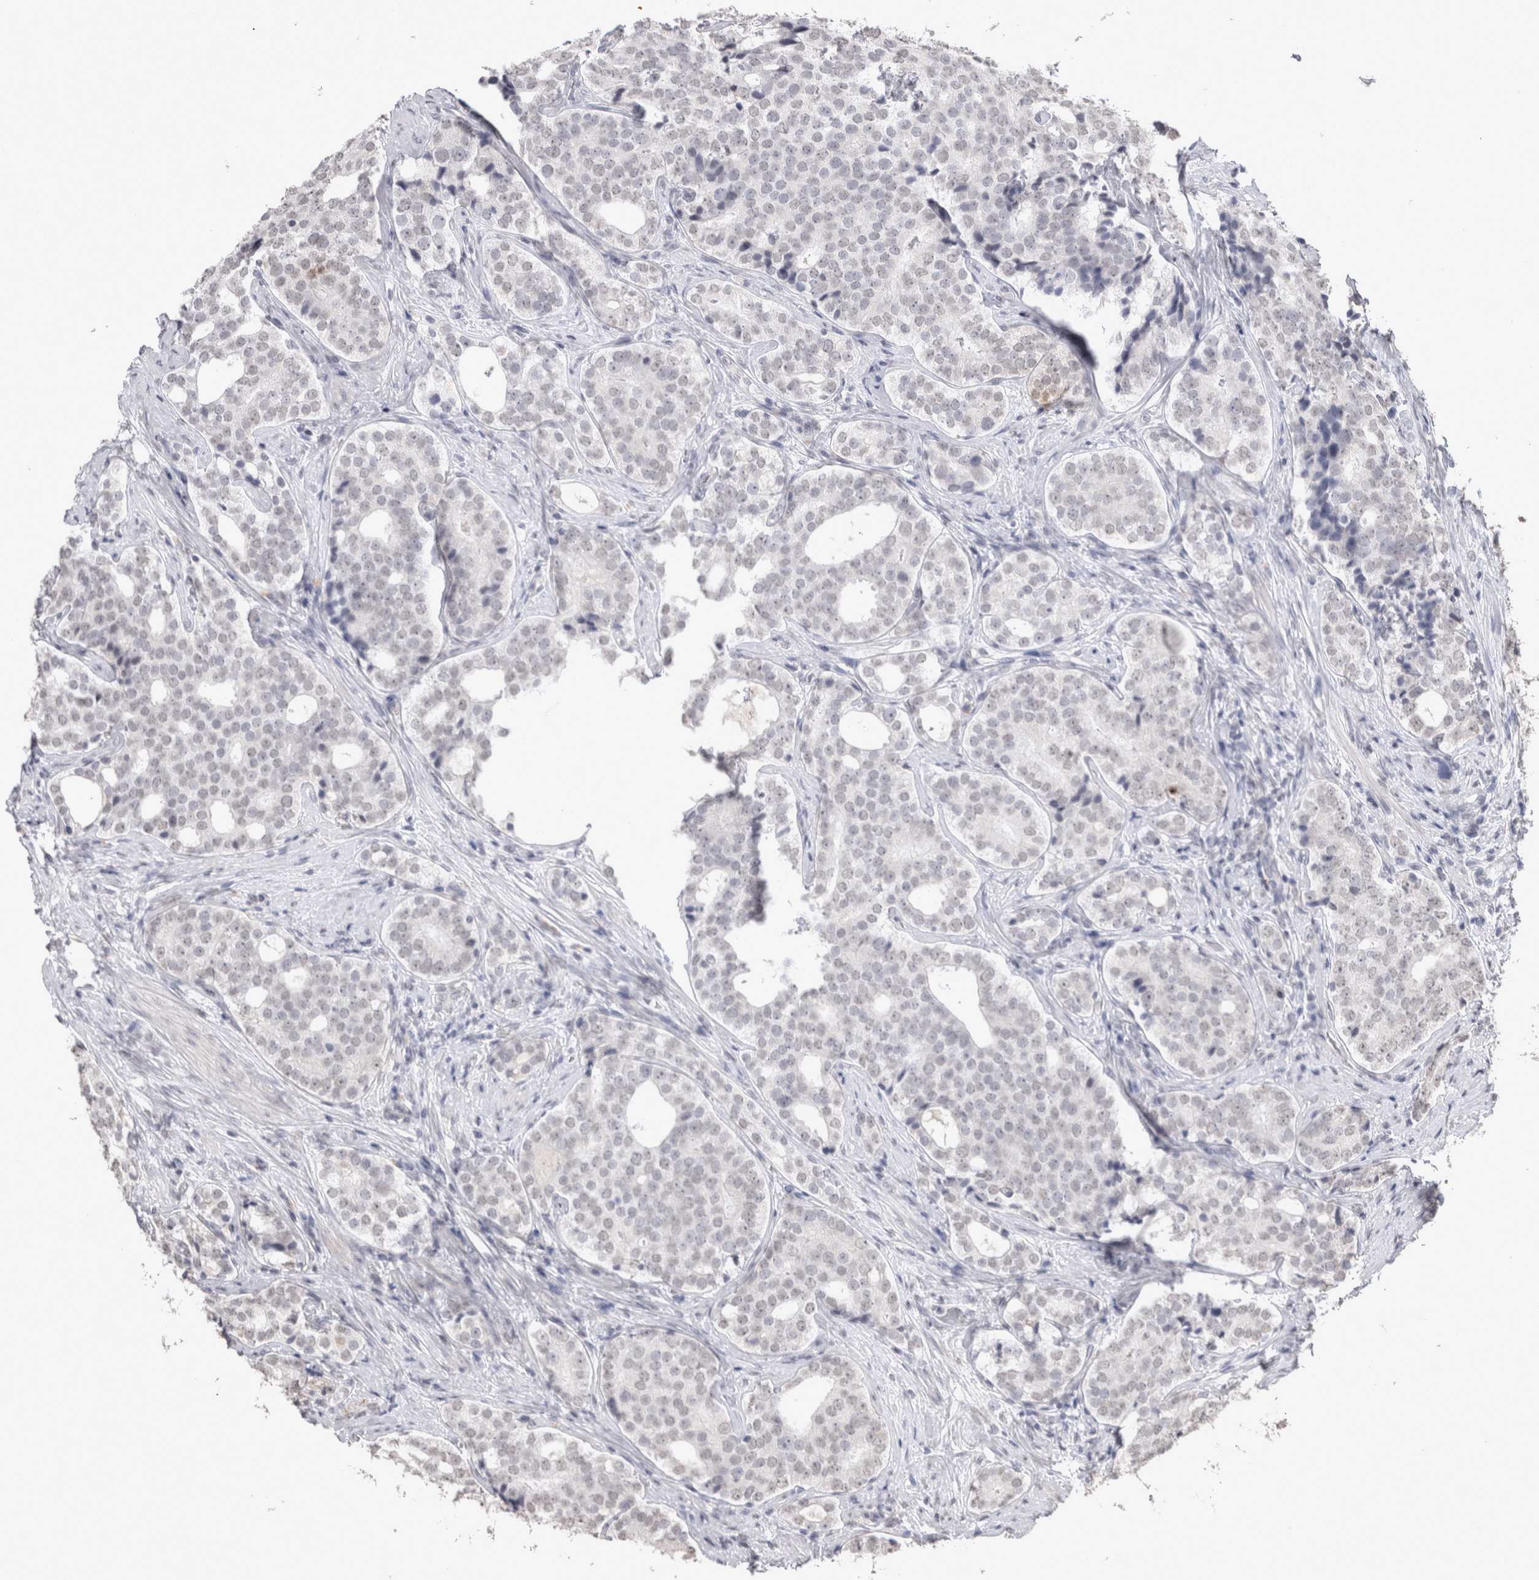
{"staining": {"intensity": "weak", "quantity": "25%-75%", "location": "nuclear"}, "tissue": "prostate cancer", "cell_type": "Tumor cells", "image_type": "cancer", "snomed": [{"axis": "morphology", "description": "Adenocarcinoma, High grade"}, {"axis": "topography", "description": "Prostate"}], "caption": "Protein staining by immunohistochemistry exhibits weak nuclear expression in about 25%-75% of tumor cells in prostate cancer (high-grade adenocarcinoma).", "gene": "DDX4", "patient": {"sex": "male", "age": 56}}